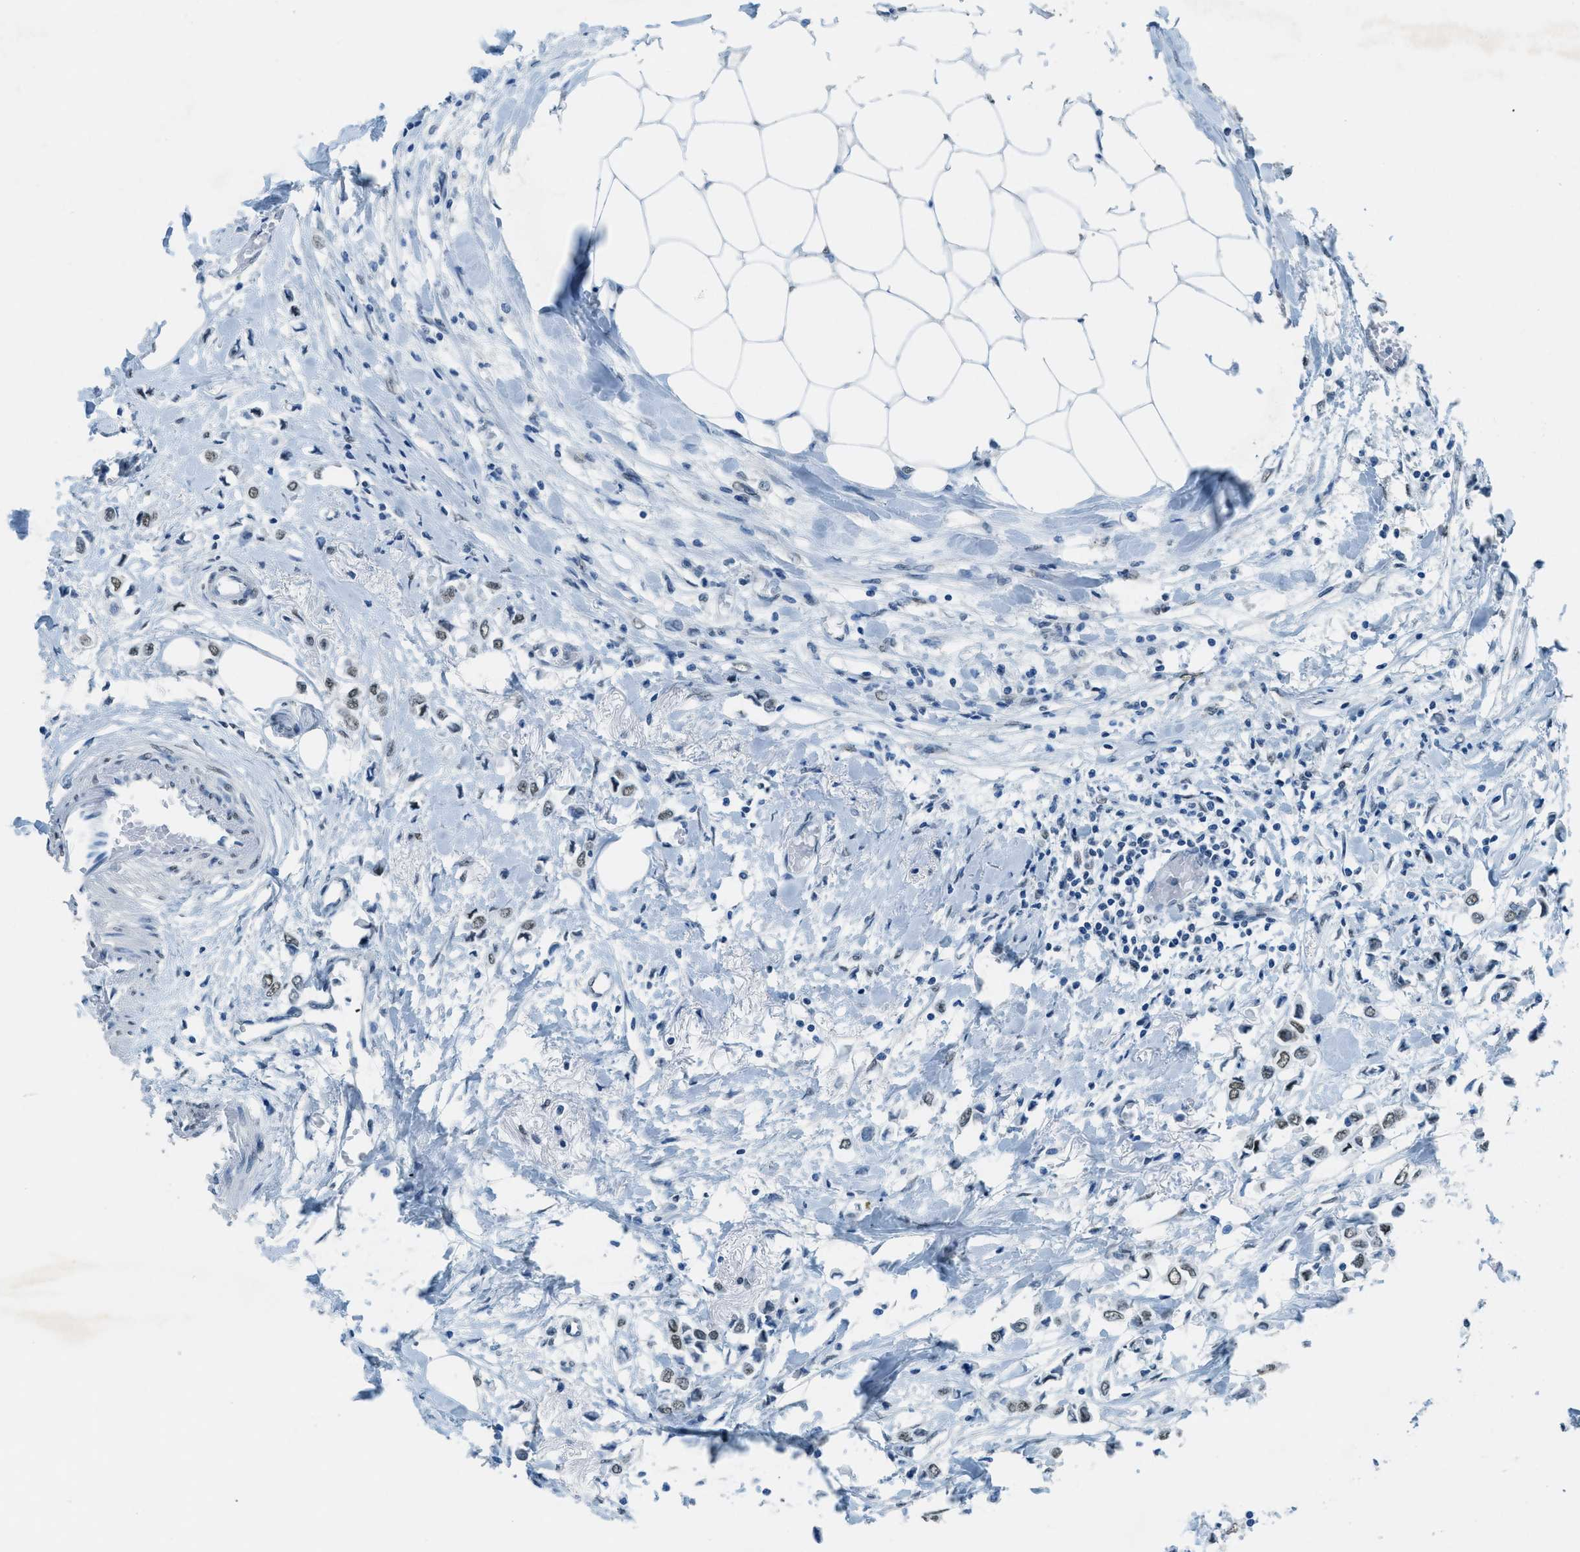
{"staining": {"intensity": "weak", "quantity": "25%-75%", "location": "nuclear"}, "tissue": "breast cancer", "cell_type": "Tumor cells", "image_type": "cancer", "snomed": [{"axis": "morphology", "description": "Lobular carcinoma"}, {"axis": "topography", "description": "Breast"}], "caption": "Immunohistochemistry (IHC) micrograph of neoplastic tissue: human breast cancer (lobular carcinoma) stained using immunohistochemistry (IHC) demonstrates low levels of weak protein expression localized specifically in the nuclear of tumor cells, appearing as a nuclear brown color.", "gene": "TTC13", "patient": {"sex": "female", "age": 51}}